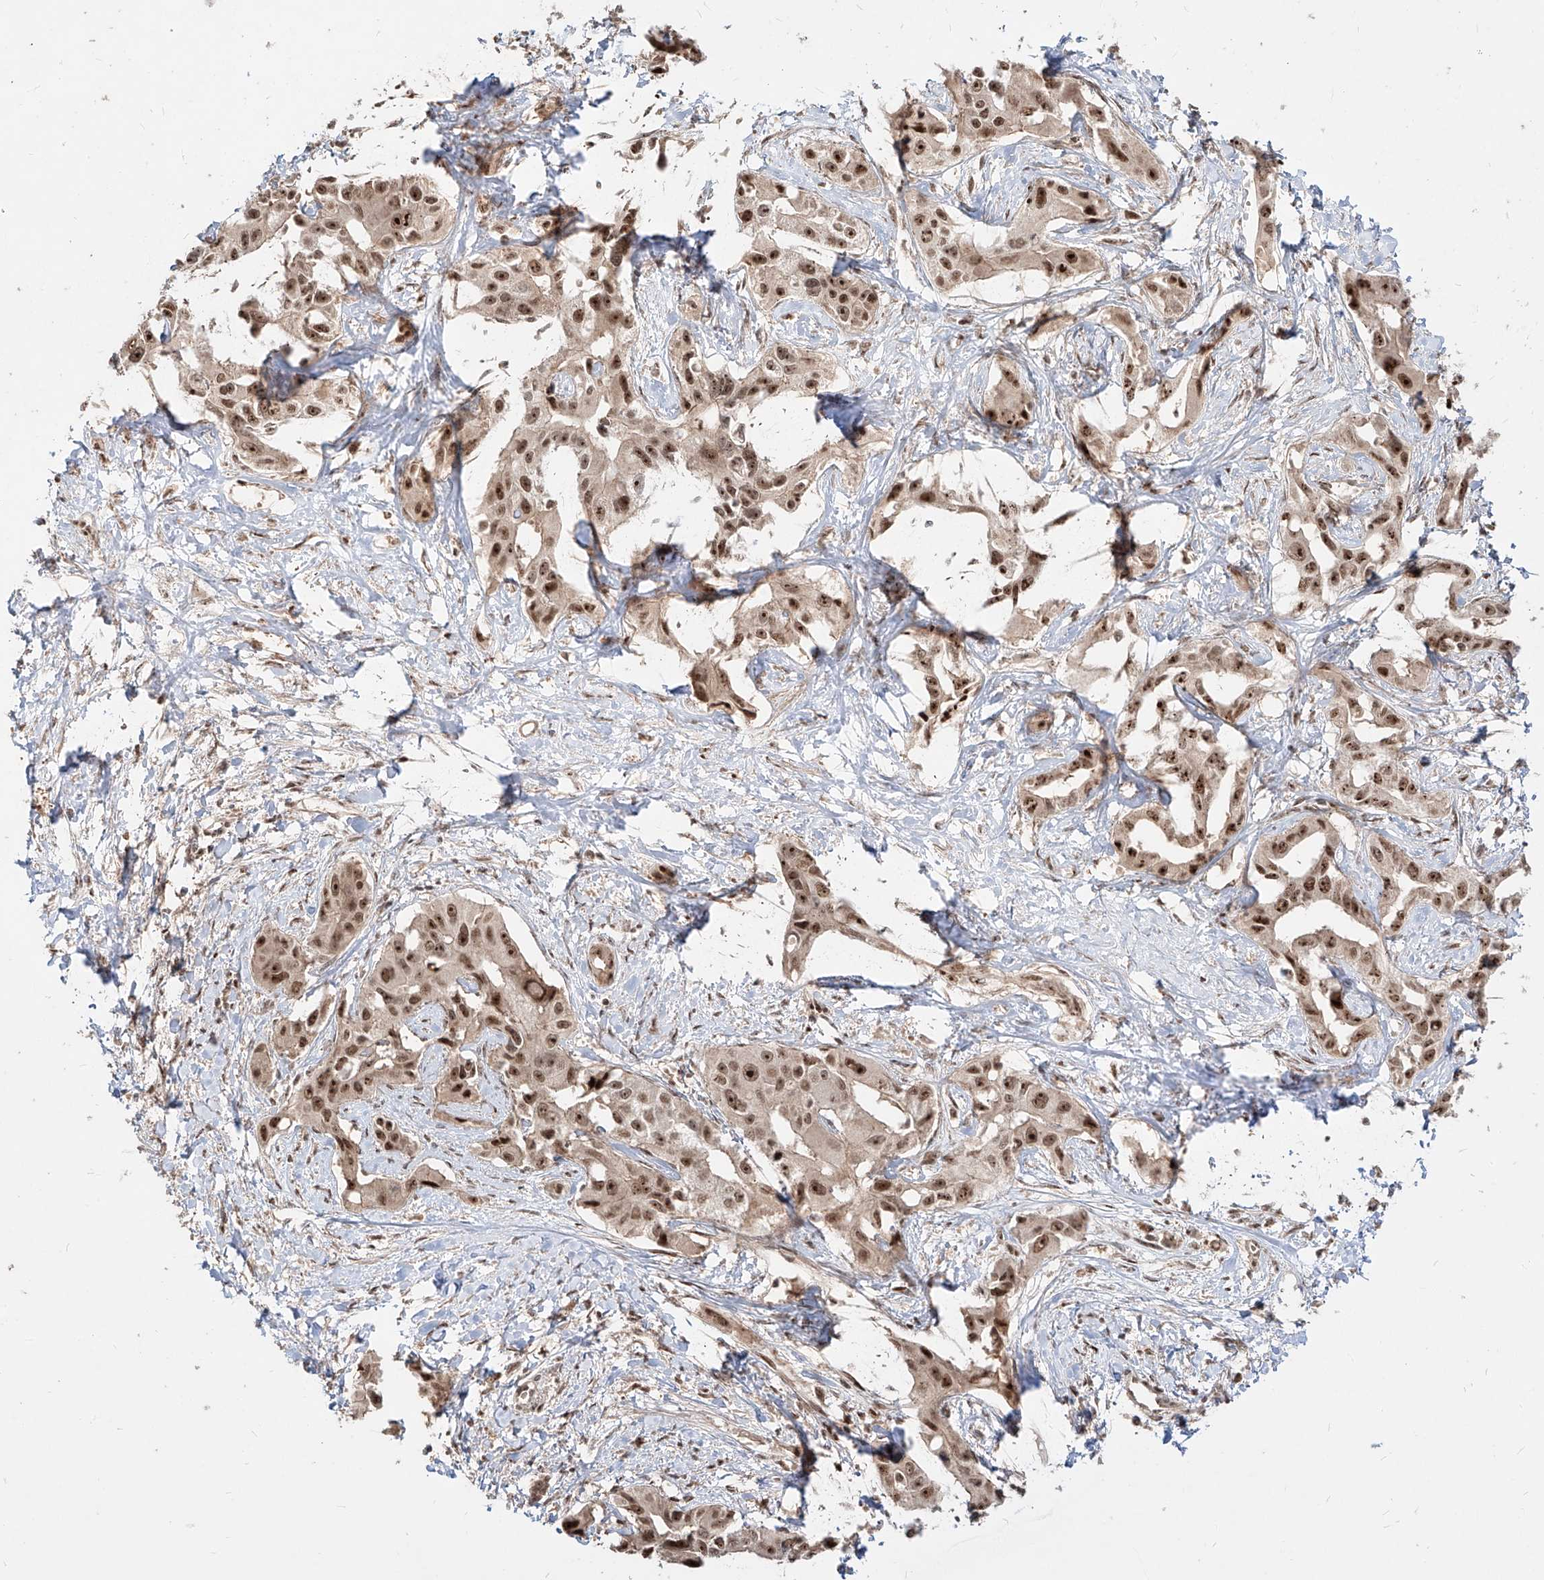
{"staining": {"intensity": "strong", "quantity": ">75%", "location": "nuclear"}, "tissue": "liver cancer", "cell_type": "Tumor cells", "image_type": "cancer", "snomed": [{"axis": "morphology", "description": "Cholangiocarcinoma"}, {"axis": "topography", "description": "Liver"}], "caption": "Liver cancer (cholangiocarcinoma) stained with DAB immunohistochemistry (IHC) shows high levels of strong nuclear staining in approximately >75% of tumor cells.", "gene": "ZNF710", "patient": {"sex": "male", "age": 59}}